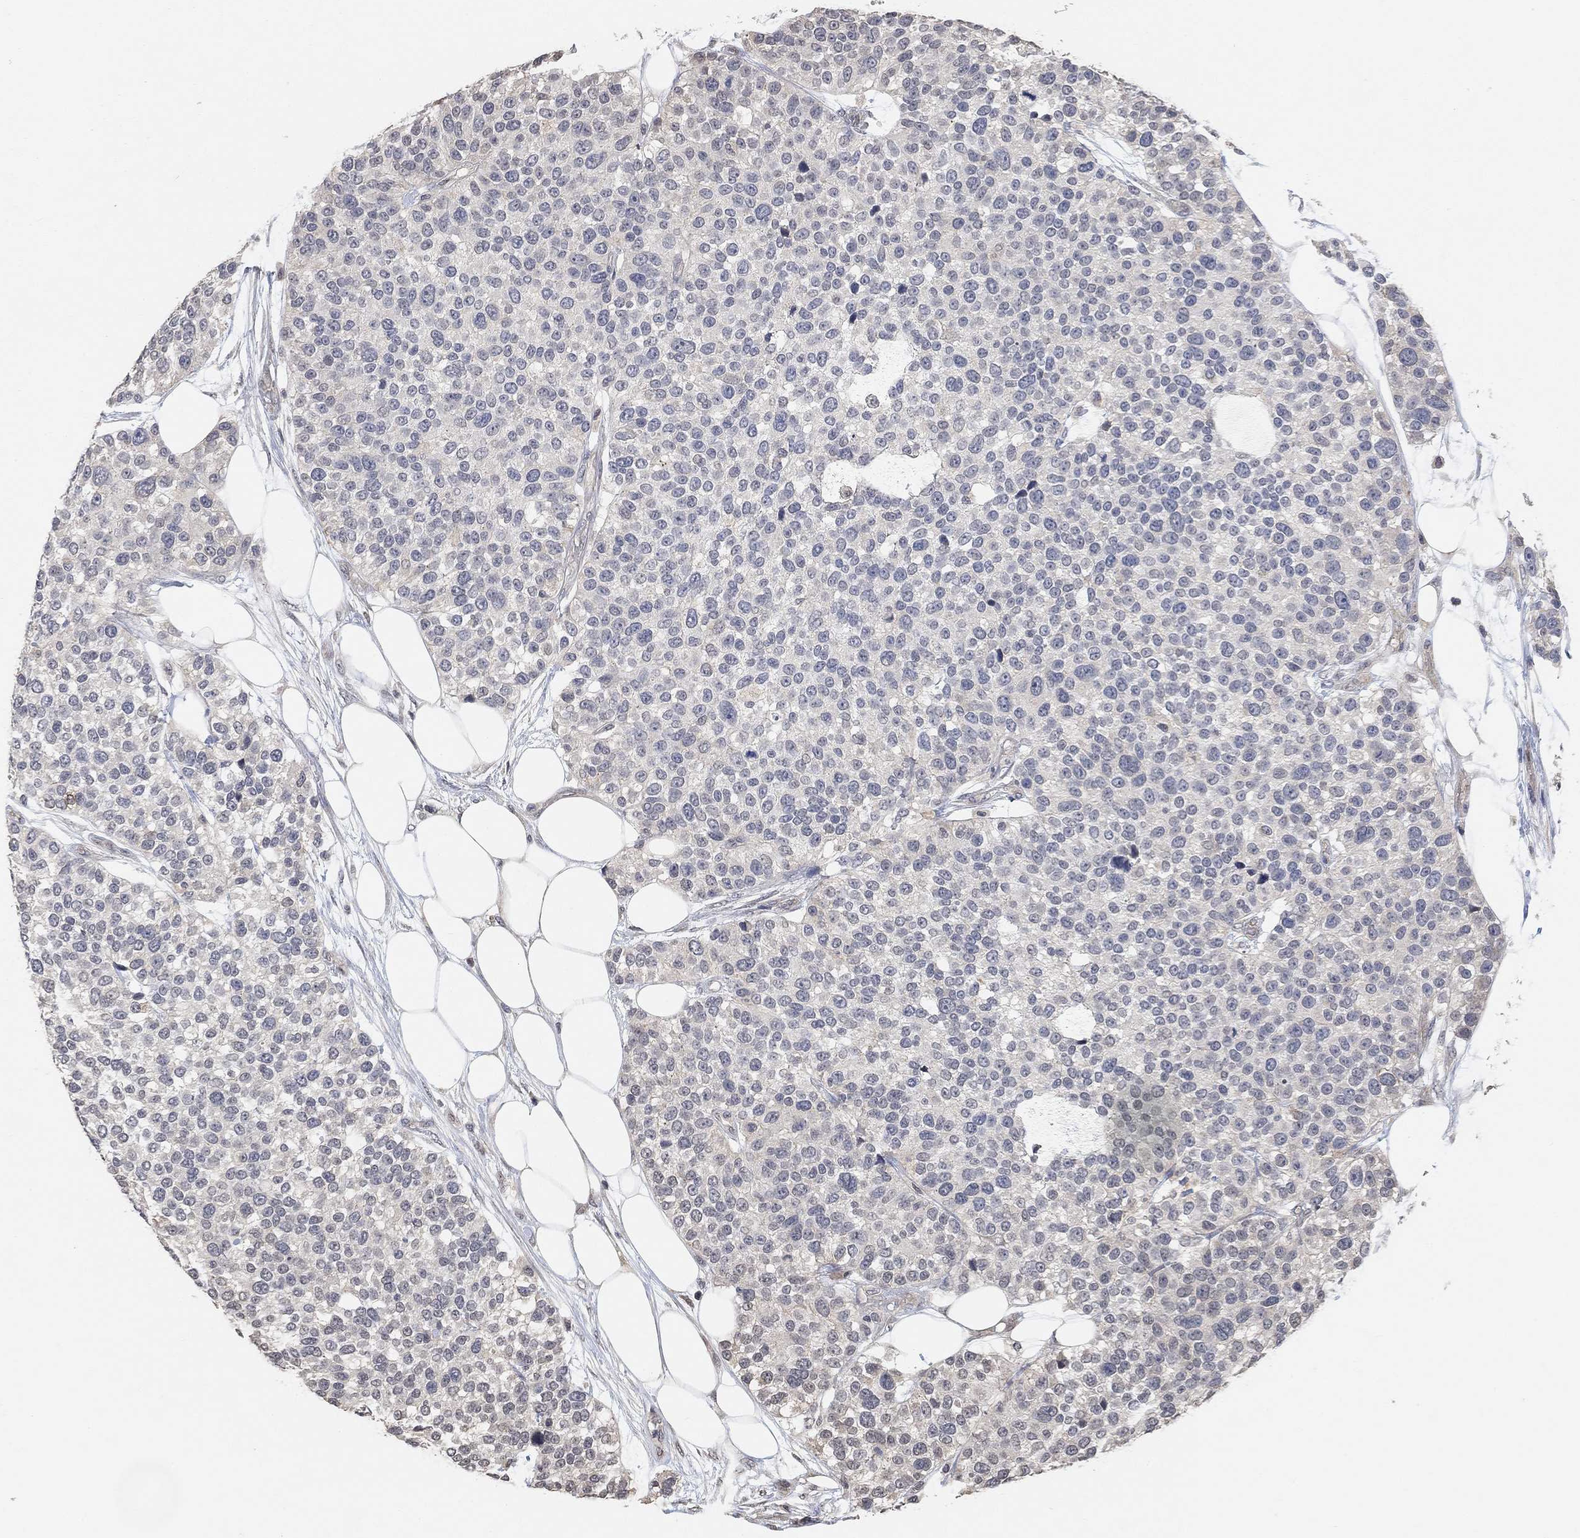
{"staining": {"intensity": "negative", "quantity": "none", "location": "none"}, "tissue": "urothelial cancer", "cell_type": "Tumor cells", "image_type": "cancer", "snomed": [{"axis": "morphology", "description": "Urothelial carcinoma, High grade"}, {"axis": "topography", "description": "Urinary bladder"}], "caption": "A high-resolution micrograph shows immunohistochemistry staining of high-grade urothelial carcinoma, which reveals no significant positivity in tumor cells.", "gene": "UNC5B", "patient": {"sex": "male", "age": 77}}